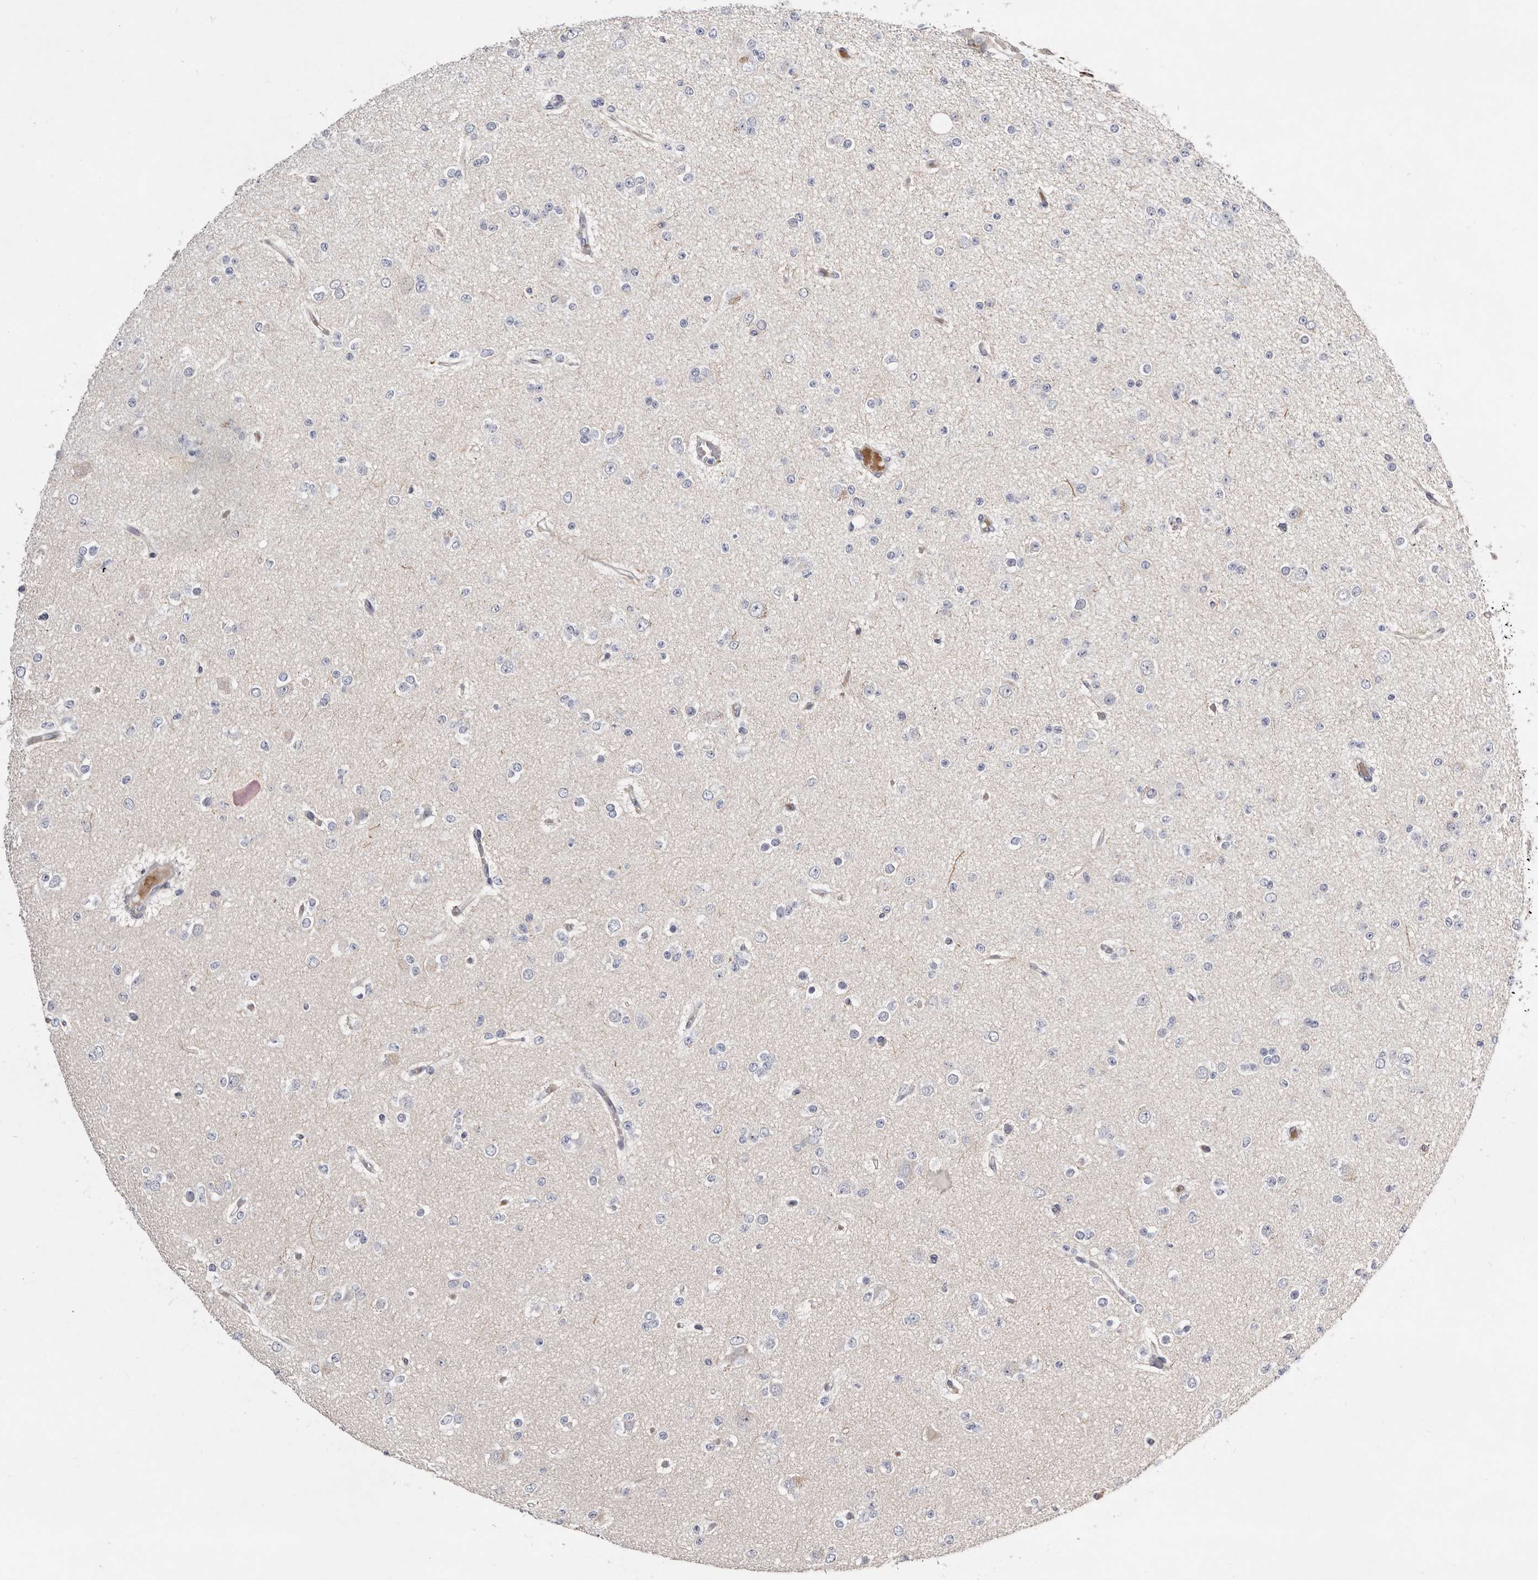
{"staining": {"intensity": "negative", "quantity": "none", "location": "none"}, "tissue": "glioma", "cell_type": "Tumor cells", "image_type": "cancer", "snomed": [{"axis": "morphology", "description": "Glioma, malignant, Low grade"}, {"axis": "topography", "description": "Brain"}], "caption": "Immunohistochemistry photomicrograph of glioma stained for a protein (brown), which reveals no expression in tumor cells.", "gene": "USH1C", "patient": {"sex": "female", "age": 22}}